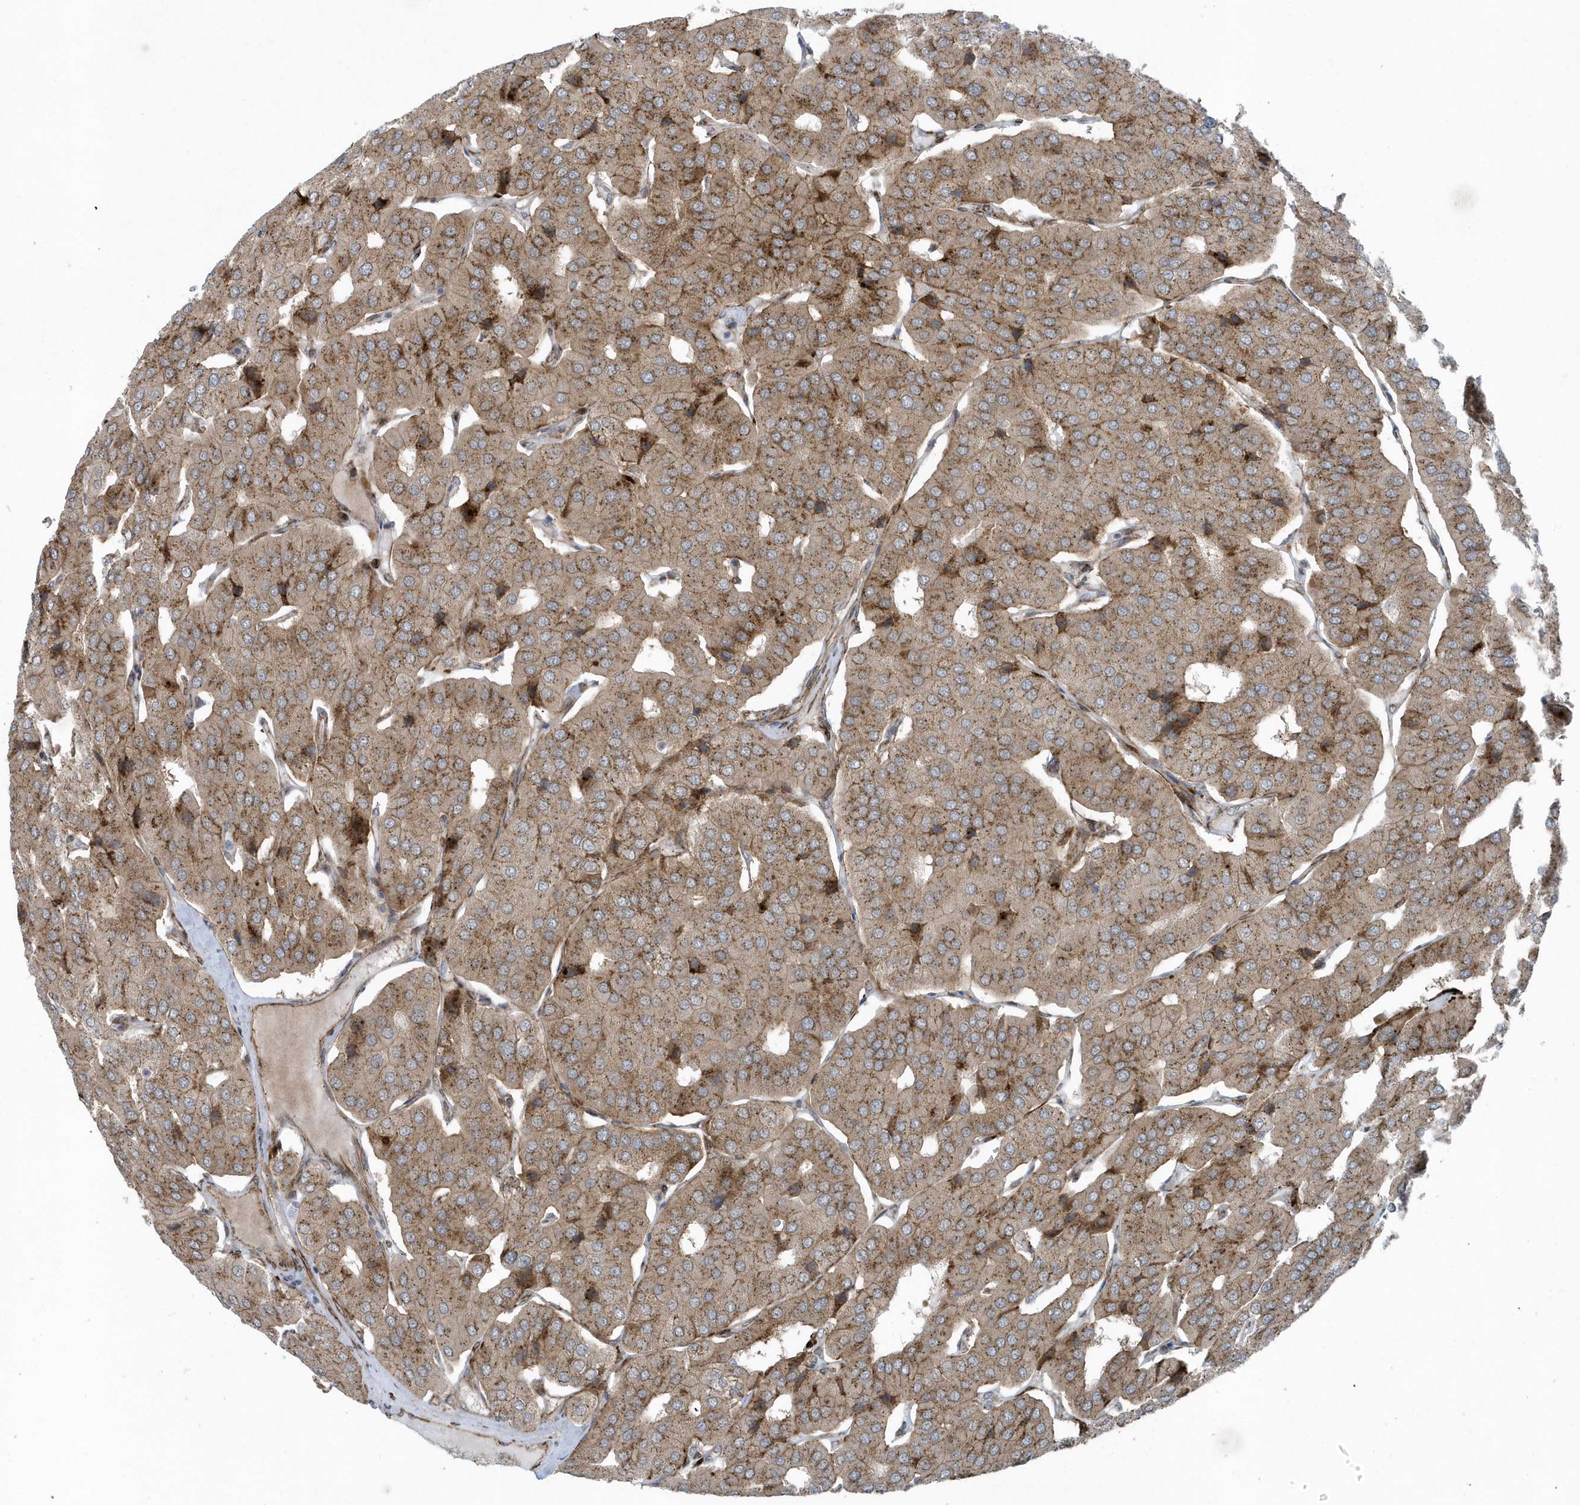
{"staining": {"intensity": "moderate", "quantity": ">75%", "location": "cytoplasmic/membranous"}, "tissue": "parathyroid gland", "cell_type": "Glandular cells", "image_type": "normal", "snomed": [{"axis": "morphology", "description": "Normal tissue, NOS"}, {"axis": "morphology", "description": "Adenoma, NOS"}, {"axis": "topography", "description": "Parathyroid gland"}], "caption": "Protein staining of benign parathyroid gland shows moderate cytoplasmic/membranous positivity in approximately >75% of glandular cells.", "gene": "FAM98A", "patient": {"sex": "female", "age": 86}}